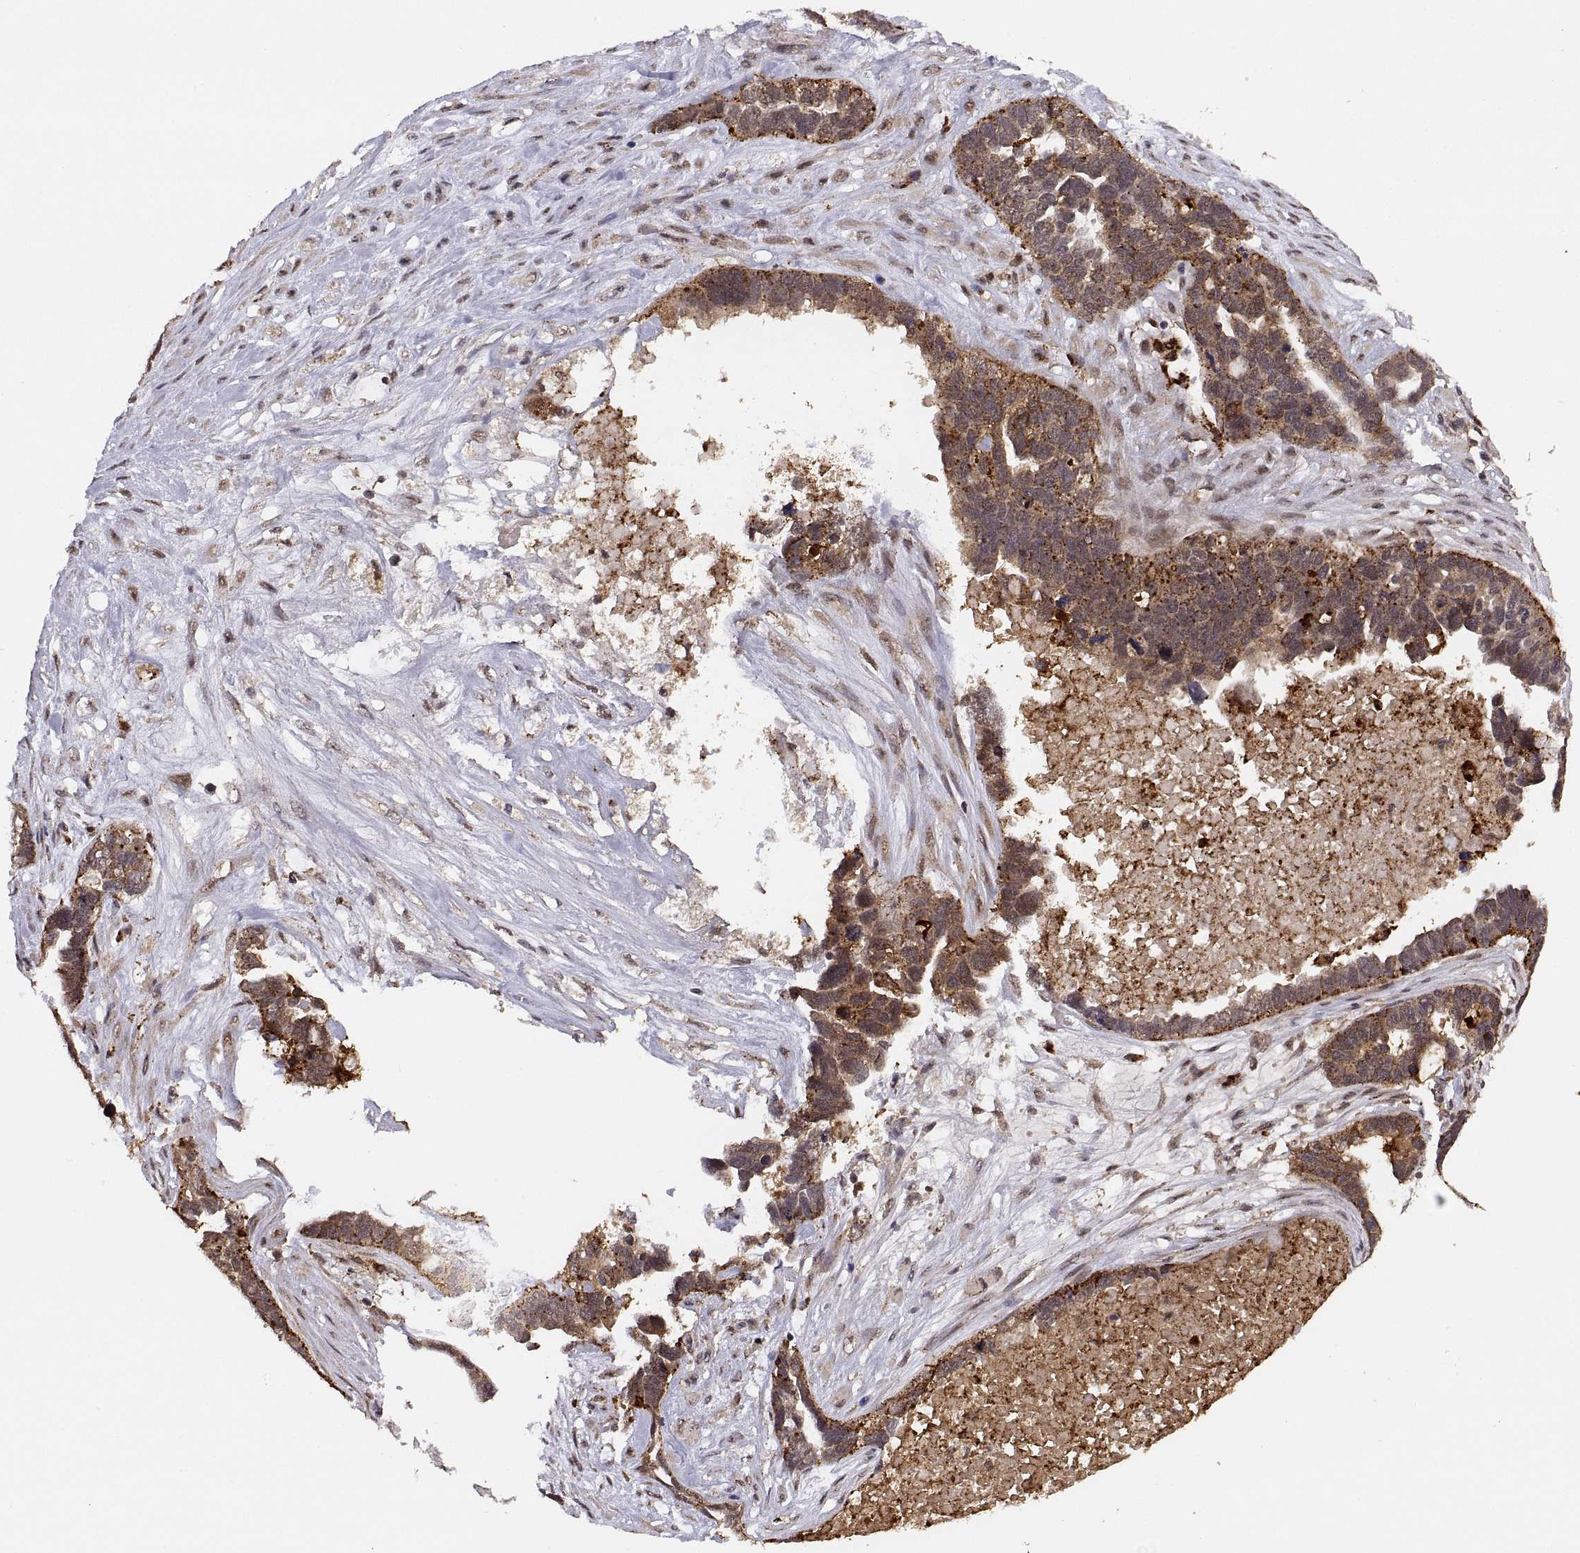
{"staining": {"intensity": "strong", "quantity": "25%-75%", "location": "cytoplasmic/membranous"}, "tissue": "ovarian cancer", "cell_type": "Tumor cells", "image_type": "cancer", "snomed": [{"axis": "morphology", "description": "Cystadenocarcinoma, serous, NOS"}, {"axis": "topography", "description": "Ovary"}], "caption": "A high amount of strong cytoplasmic/membranous positivity is identified in about 25%-75% of tumor cells in serous cystadenocarcinoma (ovarian) tissue. The staining was performed using DAB (3,3'-diaminobenzidine), with brown indicating positive protein expression. Nuclei are stained blue with hematoxylin.", "gene": "PSMC2", "patient": {"sex": "female", "age": 54}}